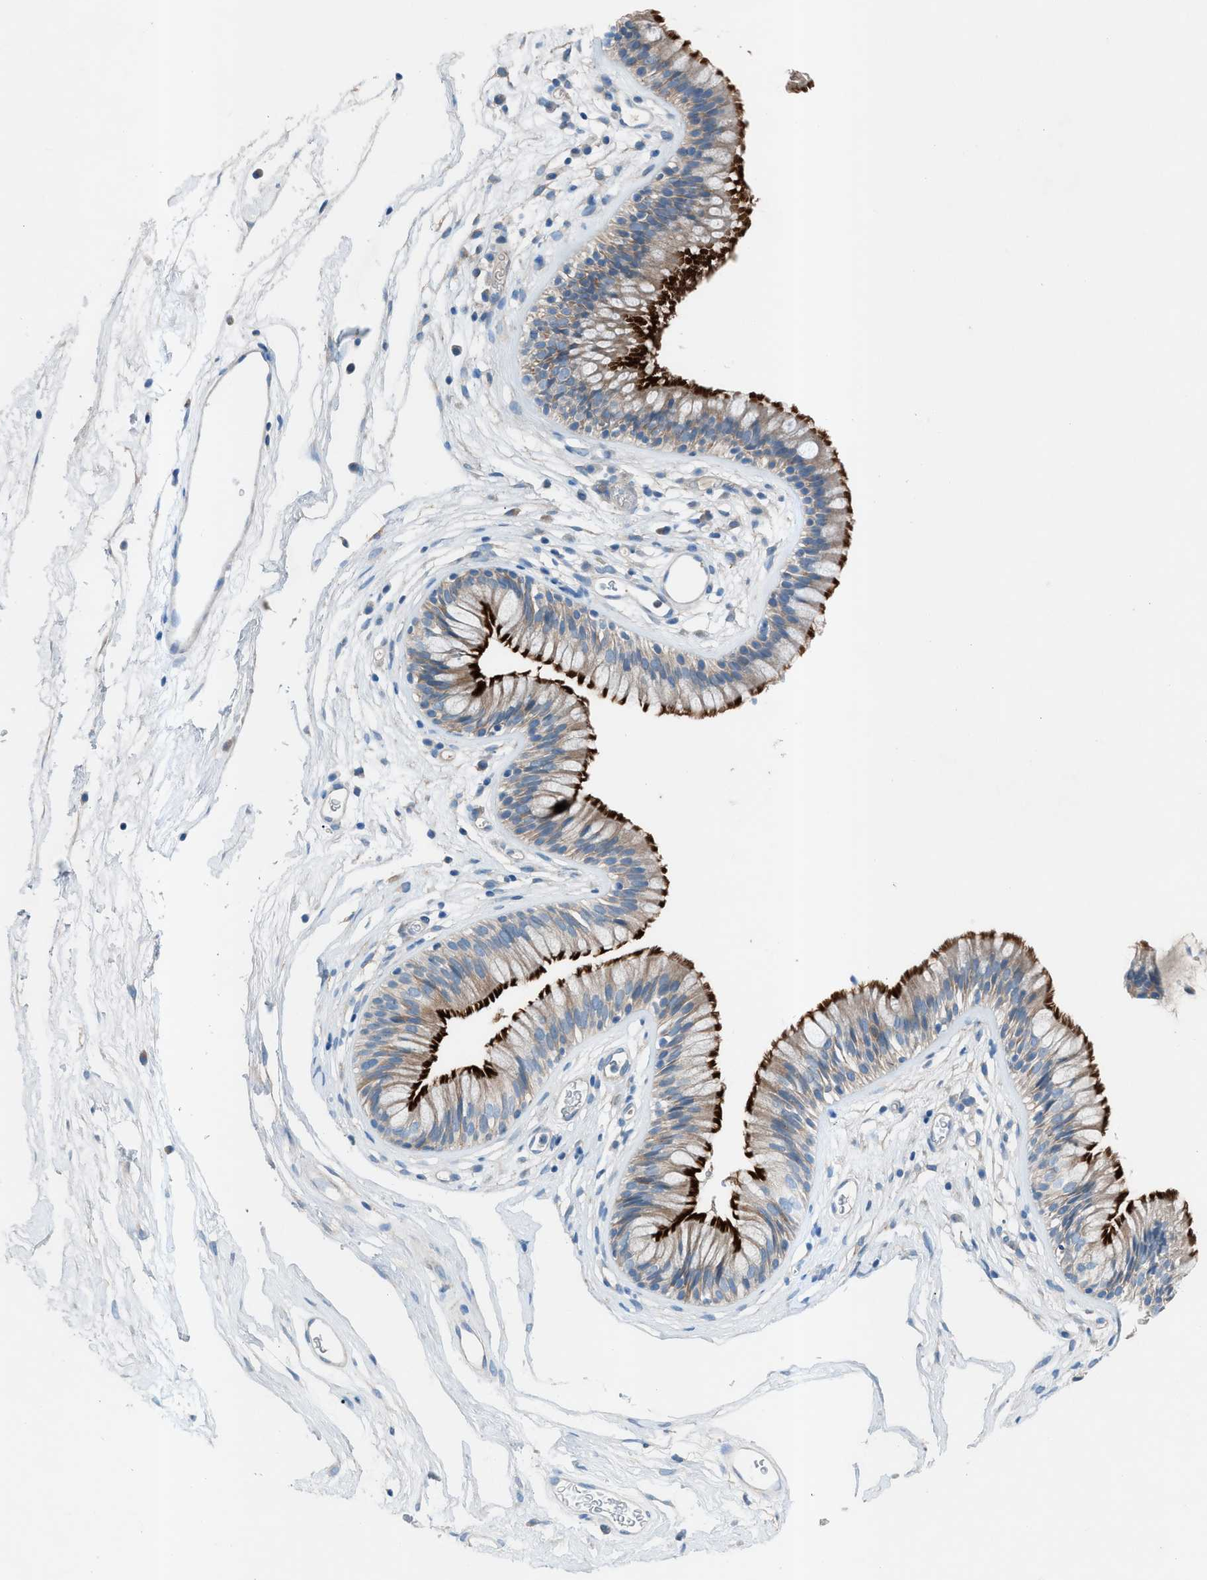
{"staining": {"intensity": "strong", "quantity": ">75%", "location": "cytoplasmic/membranous"}, "tissue": "nasopharynx", "cell_type": "Respiratory epithelial cells", "image_type": "normal", "snomed": [{"axis": "morphology", "description": "Normal tissue, NOS"}, {"axis": "morphology", "description": "Inflammation, NOS"}, {"axis": "topography", "description": "Nasopharynx"}], "caption": "Respiratory epithelial cells demonstrate high levels of strong cytoplasmic/membranous positivity in about >75% of cells in benign human nasopharynx. The protein is stained brown, and the nuclei are stained in blue (DAB IHC with brightfield microscopy, high magnification).", "gene": "C5AR2", "patient": {"sex": "male", "age": 48}}